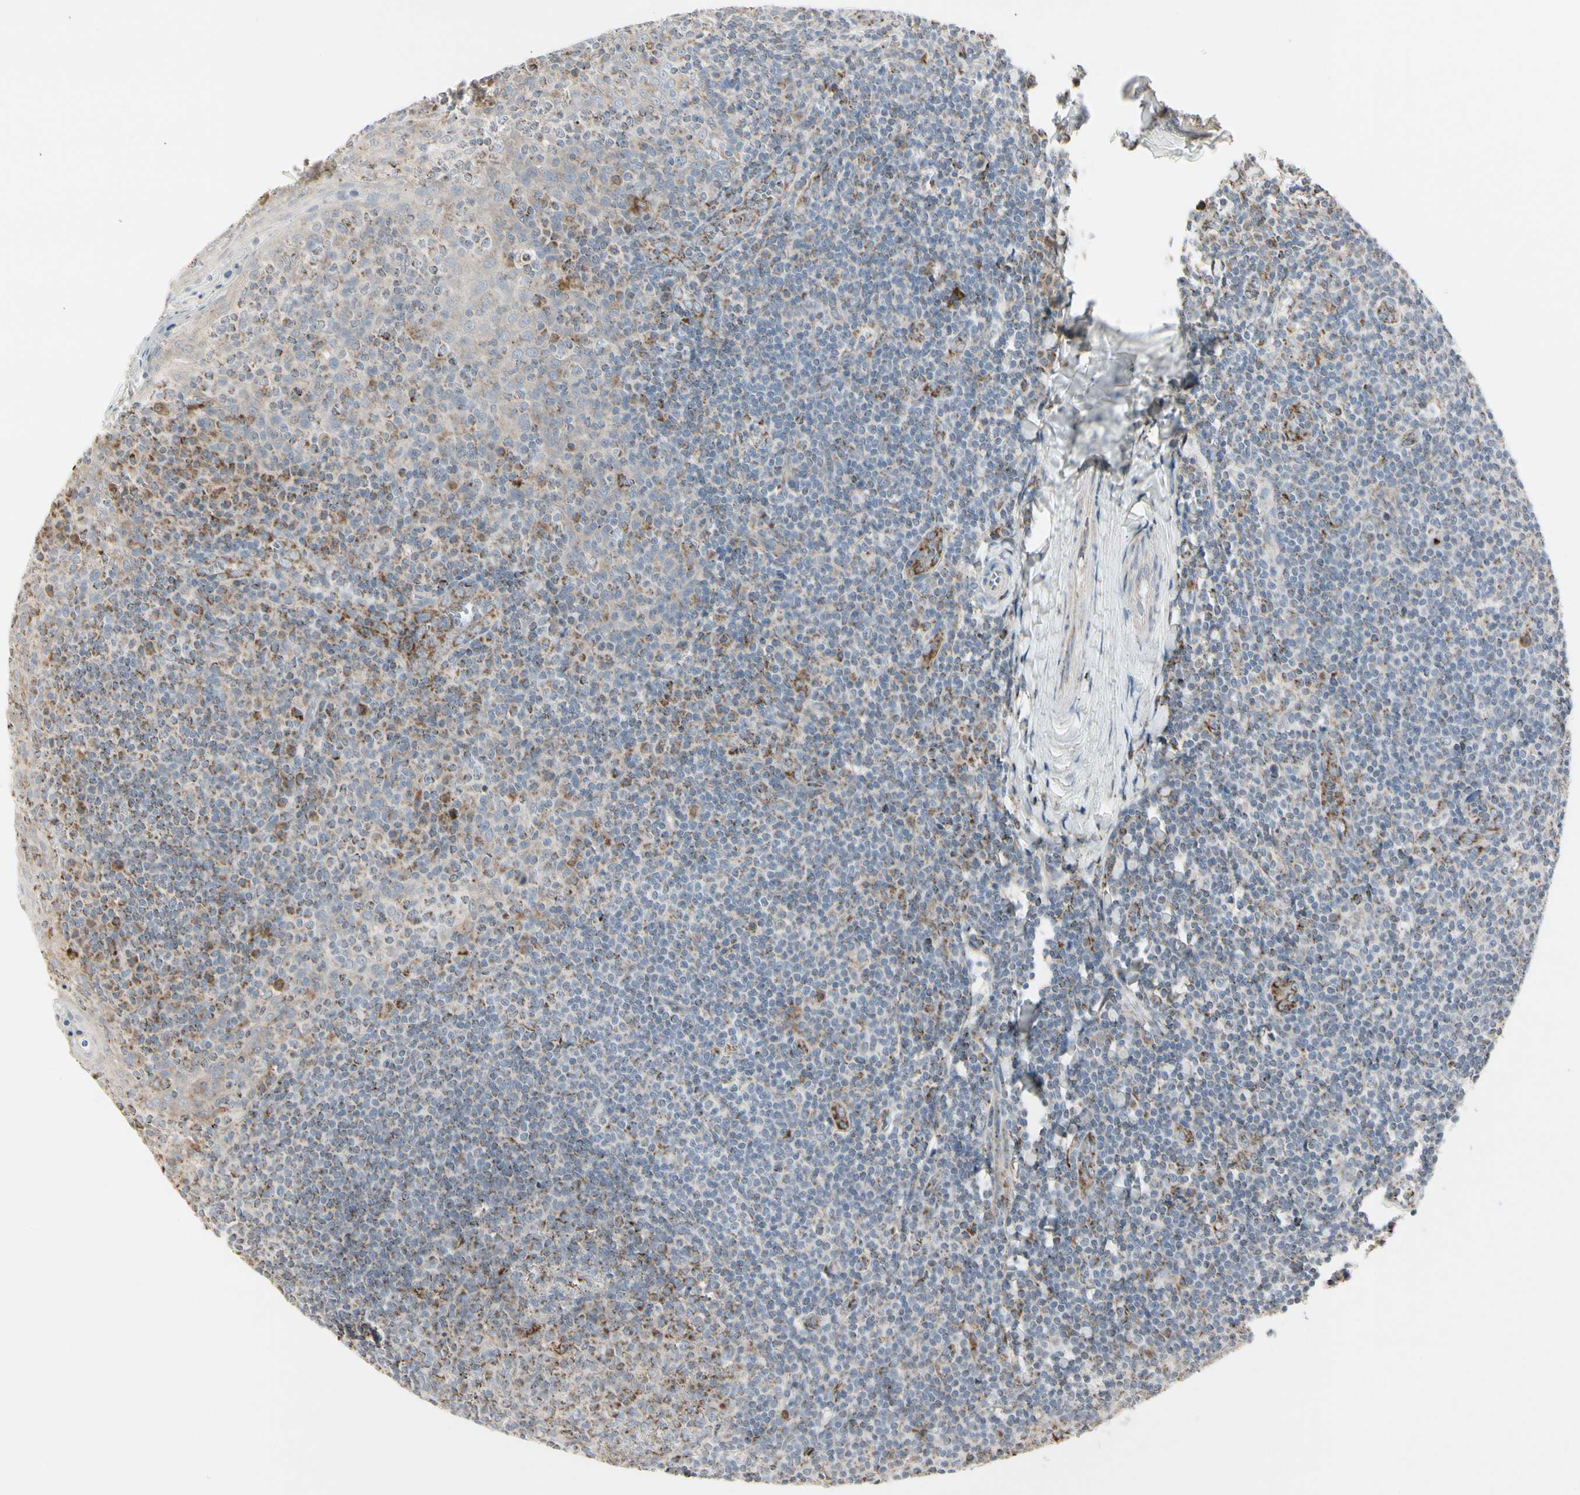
{"staining": {"intensity": "moderate", "quantity": "25%-75%", "location": "cytoplasmic/membranous"}, "tissue": "tonsil", "cell_type": "Germinal center cells", "image_type": "normal", "snomed": [{"axis": "morphology", "description": "Normal tissue, NOS"}, {"axis": "topography", "description": "Tonsil"}], "caption": "Tonsil stained with IHC exhibits moderate cytoplasmic/membranous staining in about 25%-75% of germinal center cells. Nuclei are stained in blue.", "gene": "TMEM176A", "patient": {"sex": "male", "age": 31}}